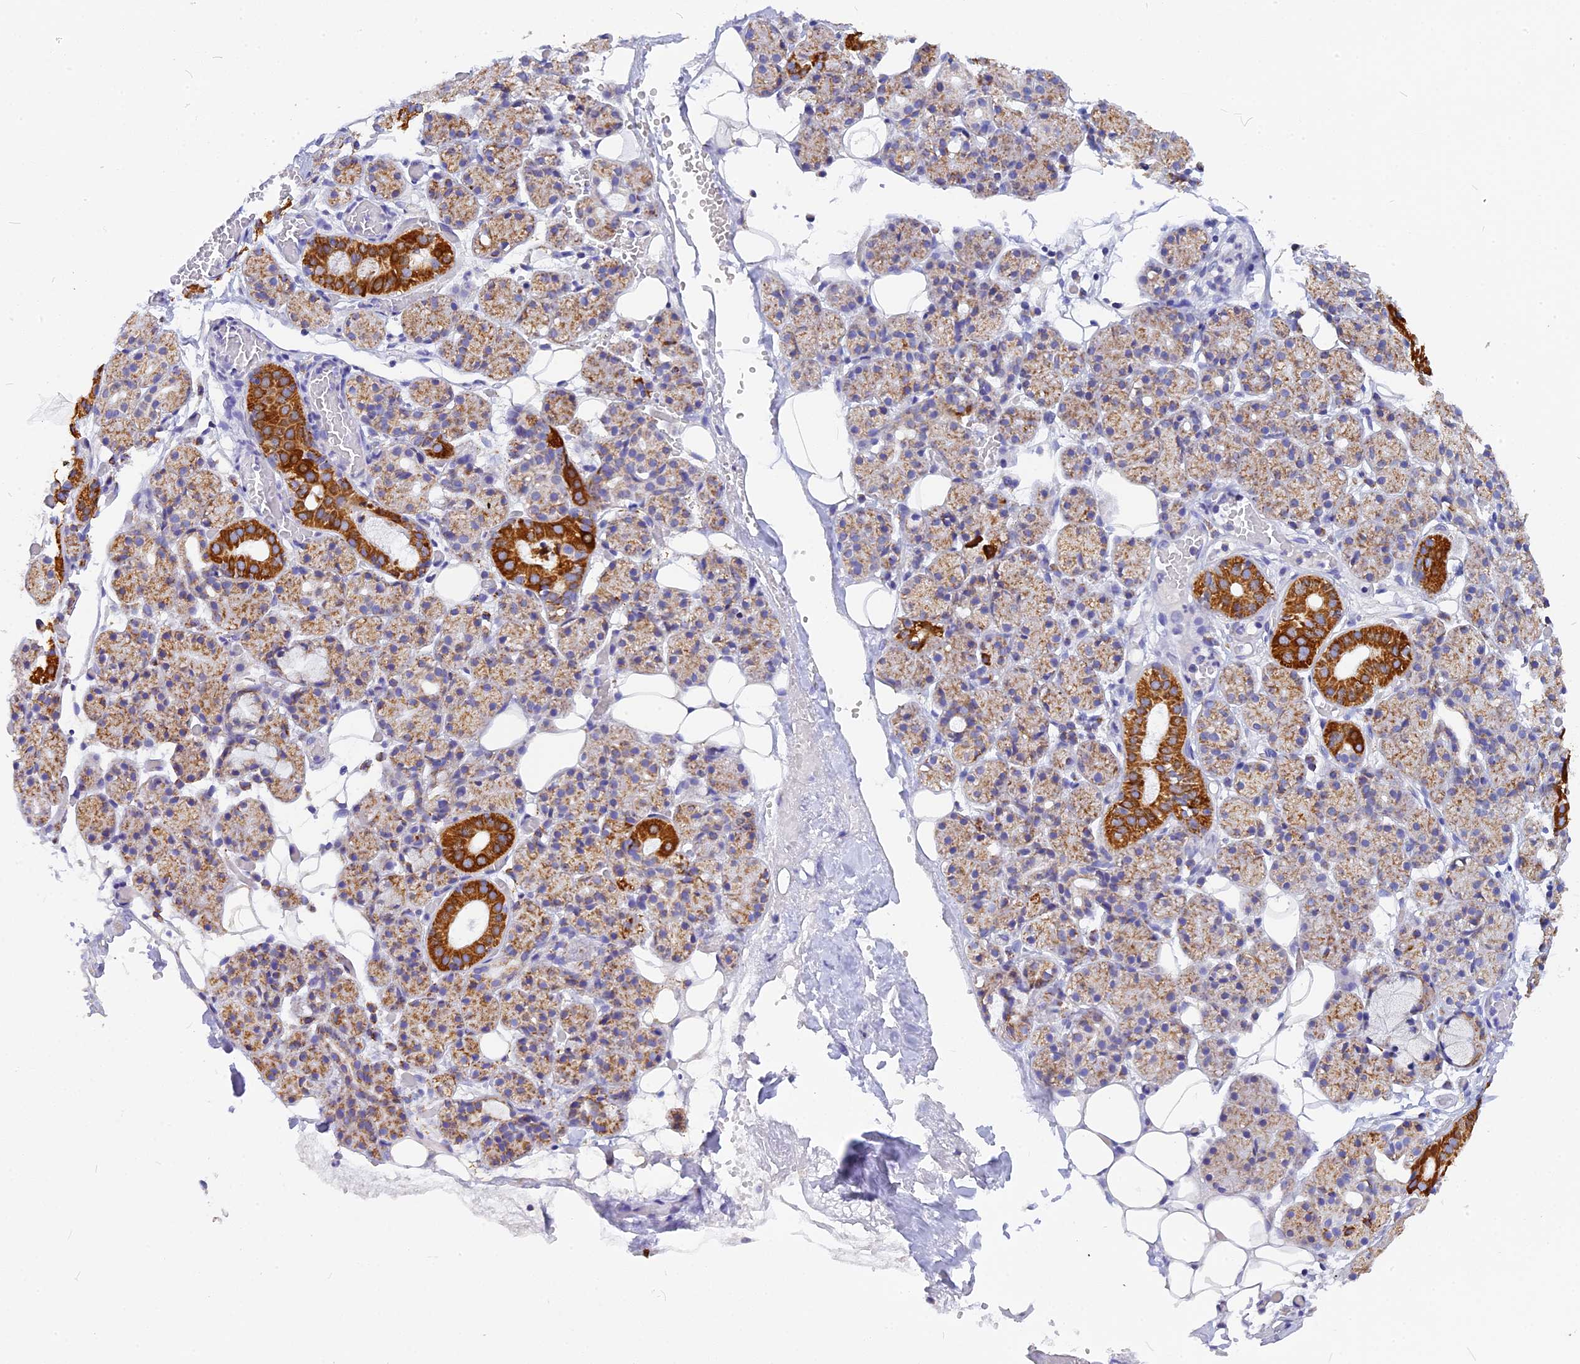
{"staining": {"intensity": "strong", "quantity": "25%-75%", "location": "cytoplasmic/membranous"}, "tissue": "salivary gland", "cell_type": "Glandular cells", "image_type": "normal", "snomed": [{"axis": "morphology", "description": "Normal tissue, NOS"}, {"axis": "topography", "description": "Salivary gland"}], "caption": "Immunohistochemistry photomicrograph of unremarkable salivary gland stained for a protein (brown), which displays high levels of strong cytoplasmic/membranous expression in approximately 25%-75% of glandular cells.", "gene": "VDAC2", "patient": {"sex": "male", "age": 63}}